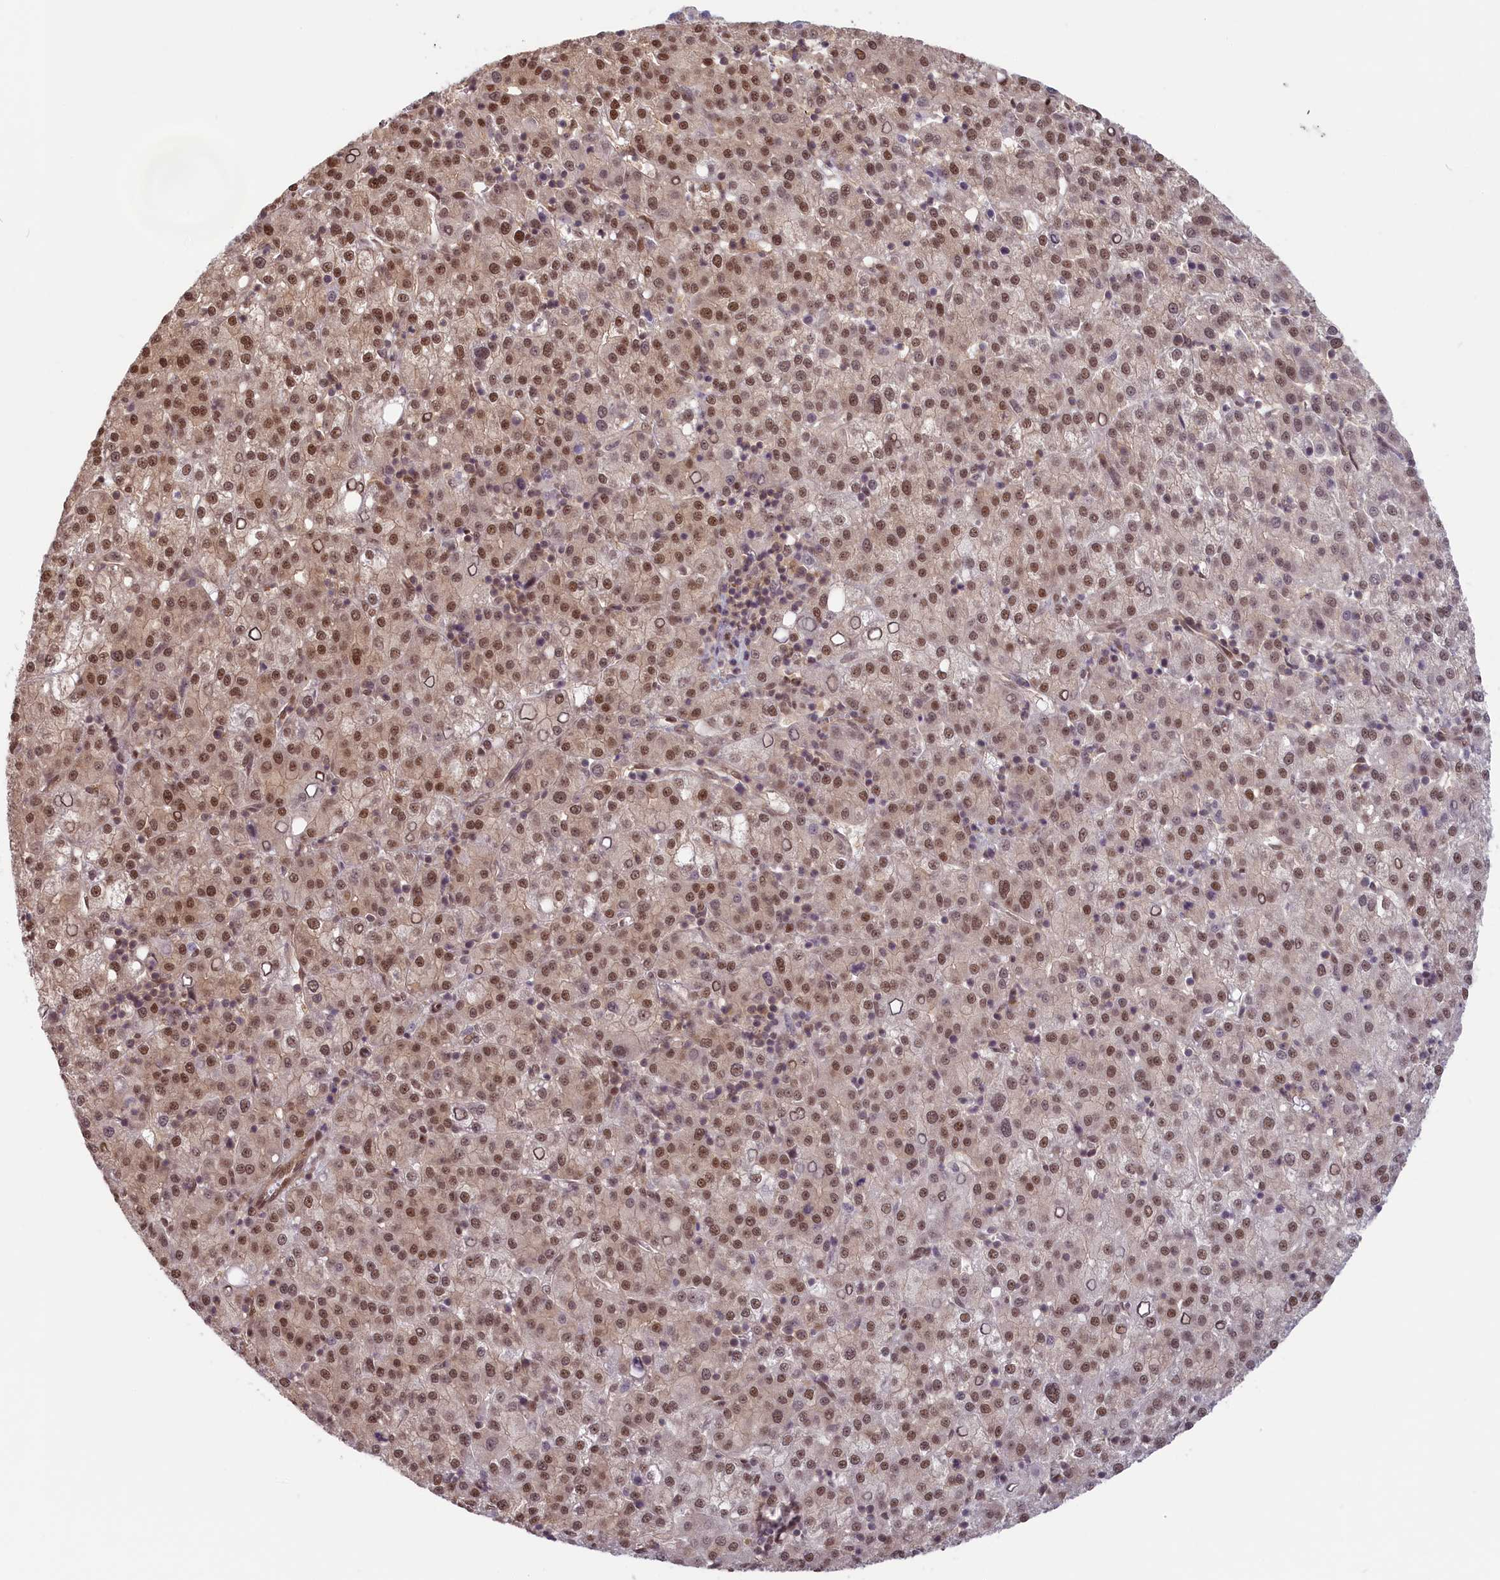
{"staining": {"intensity": "moderate", "quantity": "25%-75%", "location": "nuclear"}, "tissue": "liver cancer", "cell_type": "Tumor cells", "image_type": "cancer", "snomed": [{"axis": "morphology", "description": "Carcinoma, Hepatocellular, NOS"}, {"axis": "topography", "description": "Liver"}], "caption": "Immunohistochemical staining of liver cancer demonstrates medium levels of moderate nuclear protein staining in approximately 25%-75% of tumor cells. (DAB IHC with brightfield microscopy, high magnification).", "gene": "C19orf44", "patient": {"sex": "female", "age": 58}}